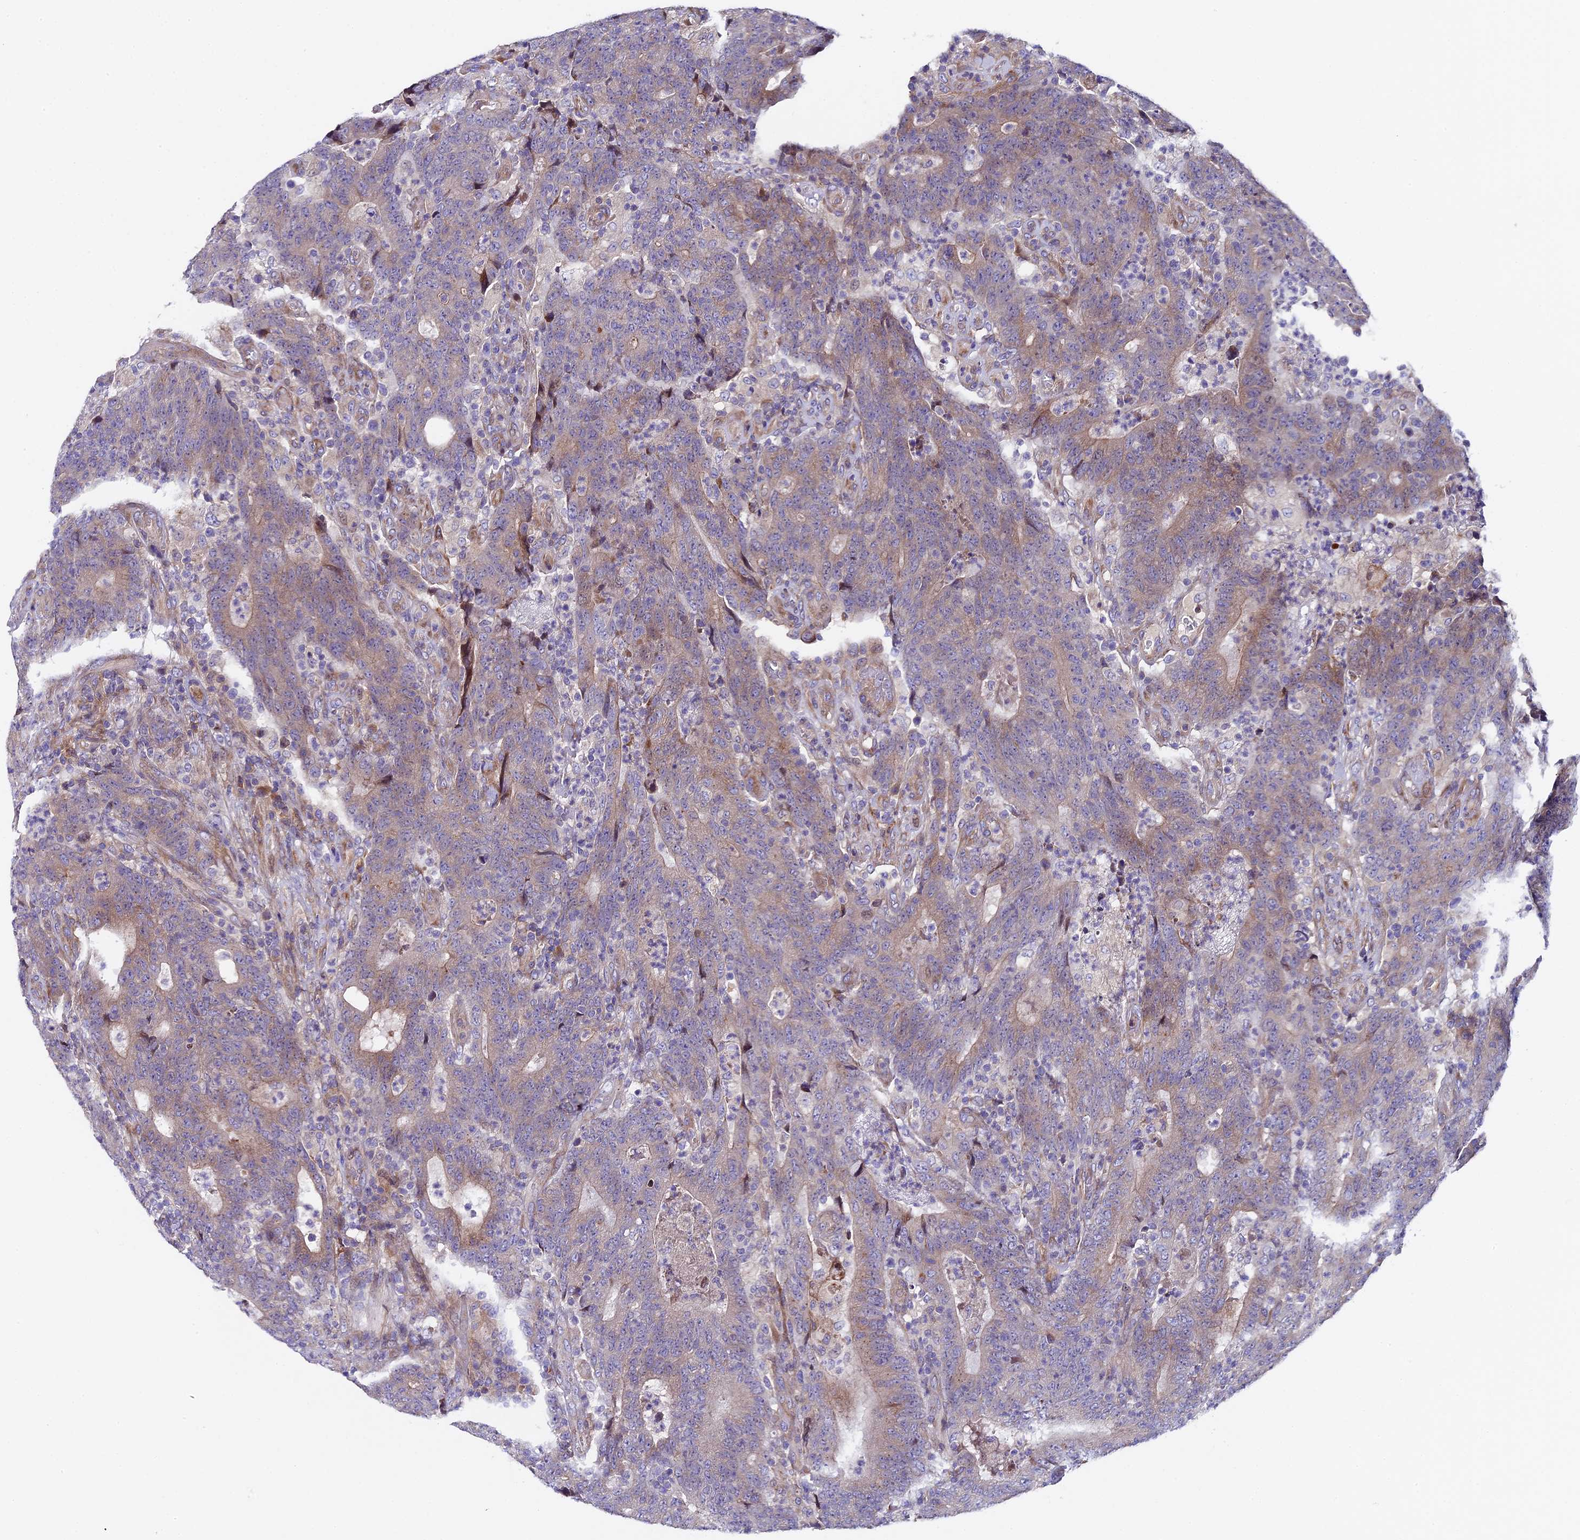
{"staining": {"intensity": "weak", "quantity": "25%-75%", "location": "cytoplasmic/membranous"}, "tissue": "colorectal cancer", "cell_type": "Tumor cells", "image_type": "cancer", "snomed": [{"axis": "morphology", "description": "Adenocarcinoma, NOS"}, {"axis": "topography", "description": "Colon"}], "caption": "Immunohistochemistry (IHC) staining of colorectal cancer, which reveals low levels of weak cytoplasmic/membranous expression in approximately 25%-75% of tumor cells indicating weak cytoplasmic/membranous protein positivity. The staining was performed using DAB (3,3'-diaminobenzidine) (brown) for protein detection and nuclei were counterstained in hematoxylin (blue).", "gene": "PIGU", "patient": {"sex": "female", "age": 75}}